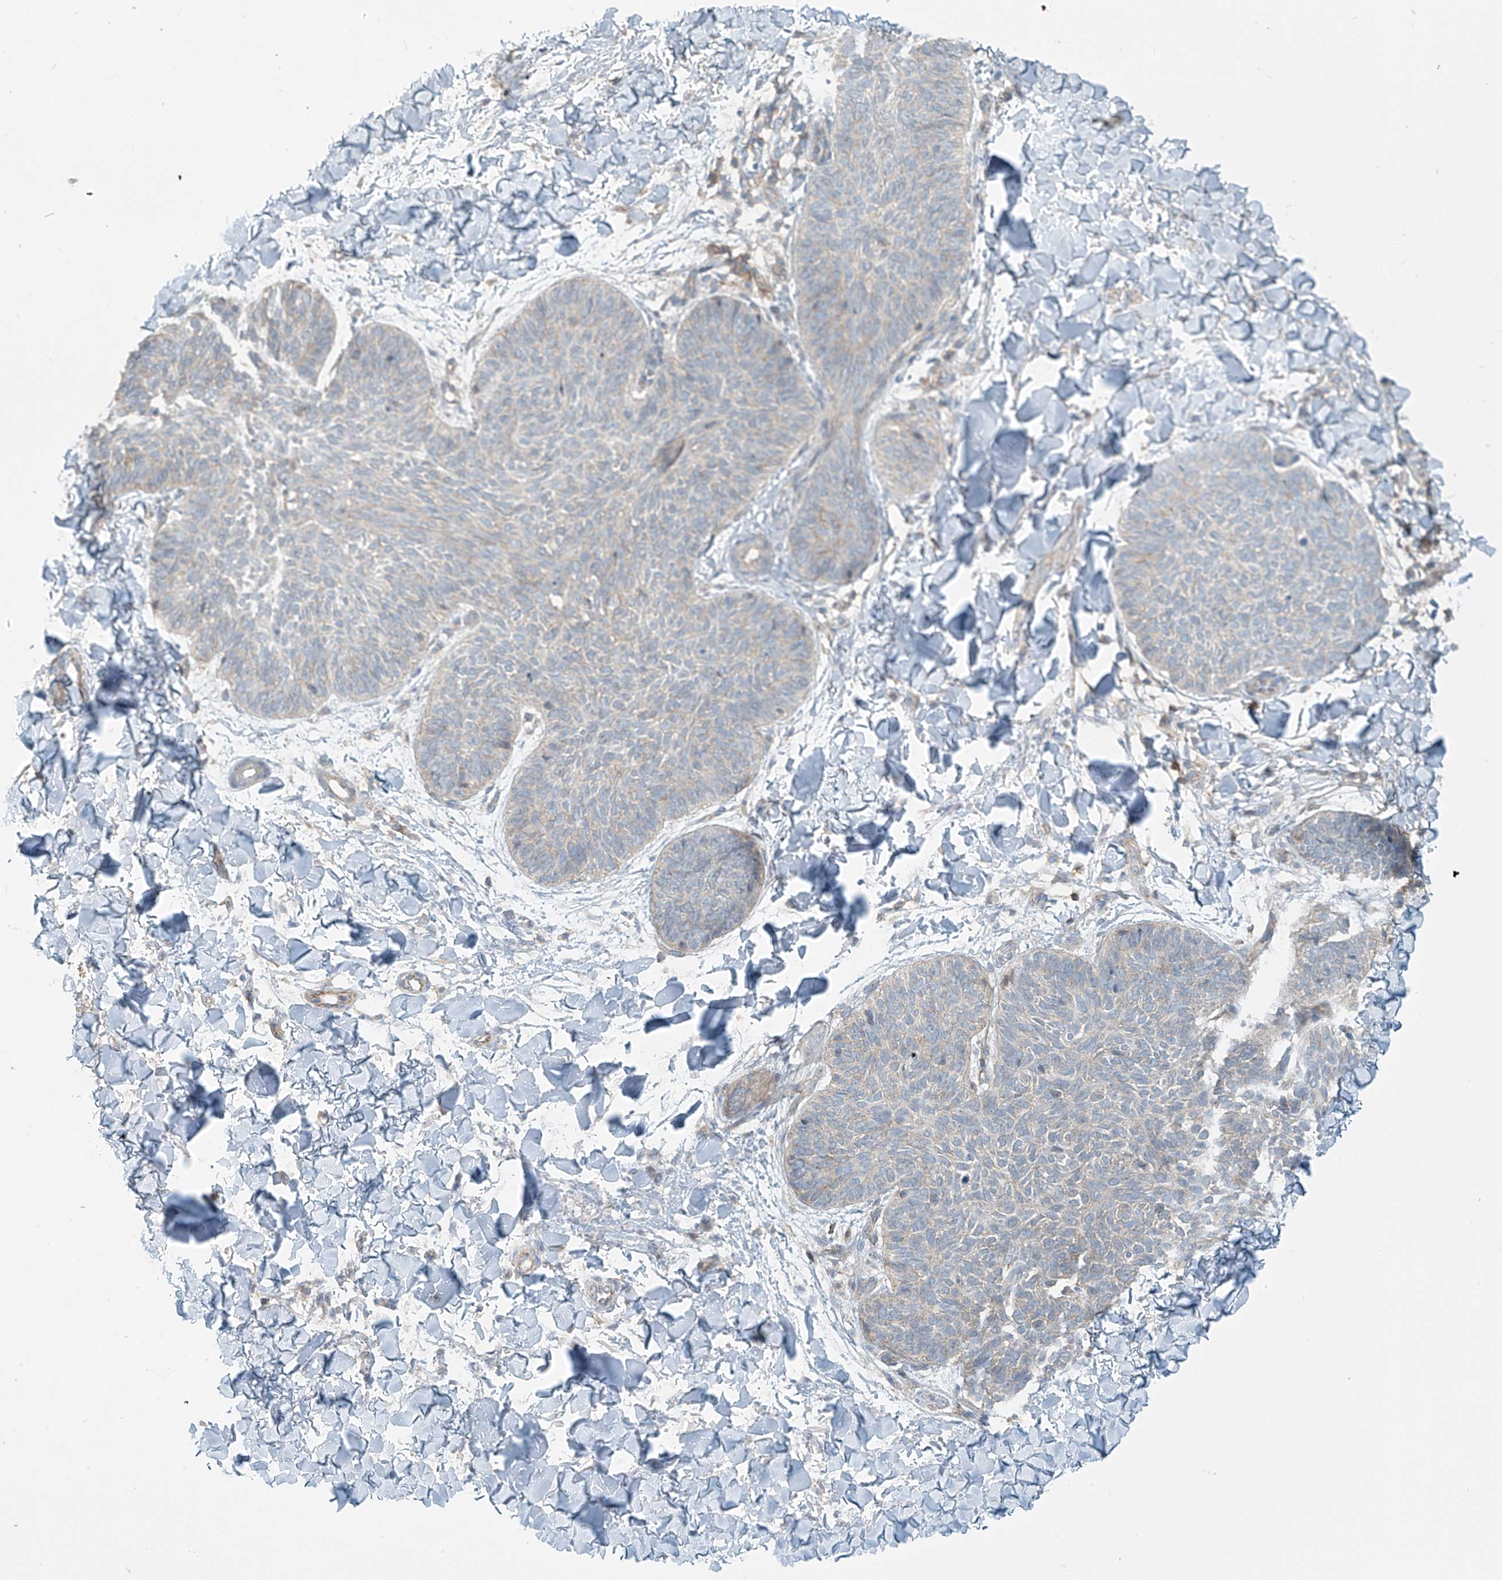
{"staining": {"intensity": "weak", "quantity": "<25%", "location": "cytoplasmic/membranous"}, "tissue": "skin cancer", "cell_type": "Tumor cells", "image_type": "cancer", "snomed": [{"axis": "morphology", "description": "Normal tissue, NOS"}, {"axis": "morphology", "description": "Basal cell carcinoma"}, {"axis": "topography", "description": "Skin"}], "caption": "This micrograph is of skin cancer stained with immunohistochemistry (IHC) to label a protein in brown with the nuclei are counter-stained blue. There is no positivity in tumor cells. (DAB immunohistochemistry (IHC) visualized using brightfield microscopy, high magnification).", "gene": "SLC9A2", "patient": {"sex": "male", "age": 50}}